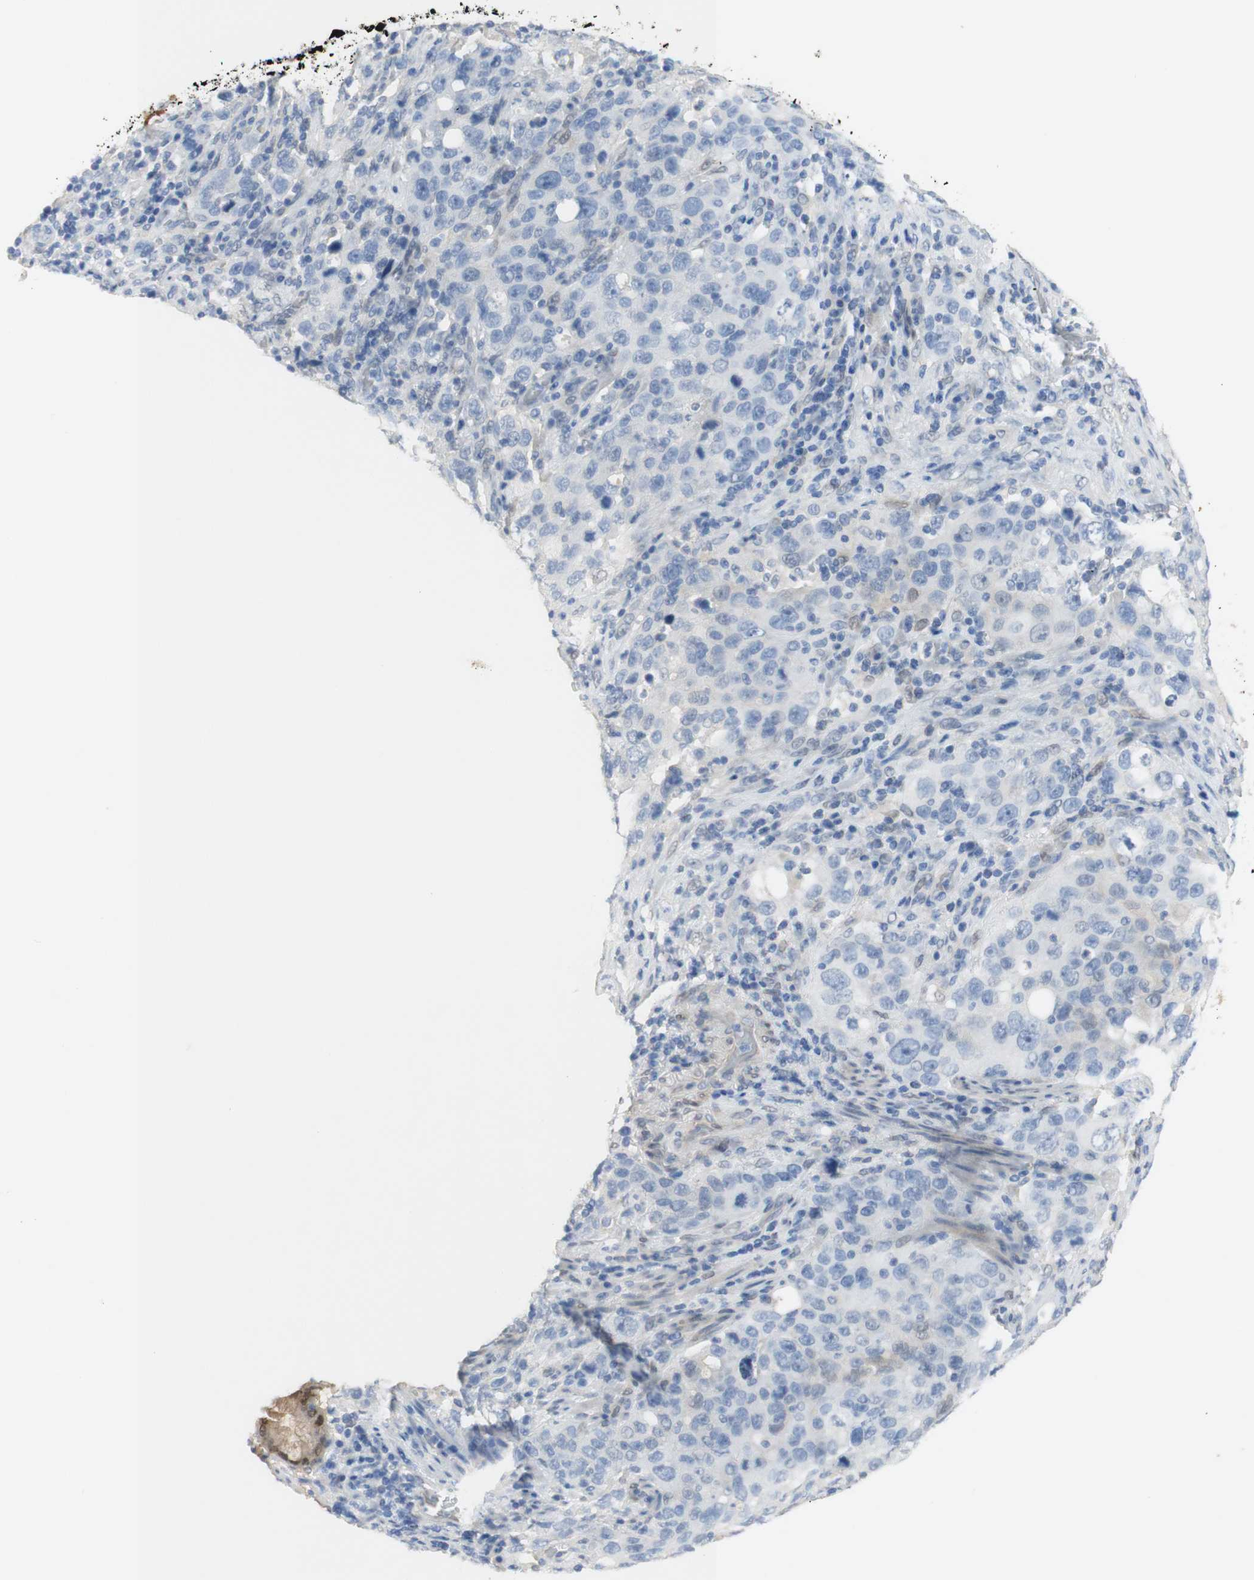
{"staining": {"intensity": "negative", "quantity": "none", "location": "none"}, "tissue": "stomach cancer", "cell_type": "Tumor cells", "image_type": "cancer", "snomed": [{"axis": "morphology", "description": "Normal tissue, NOS"}, {"axis": "morphology", "description": "Adenocarcinoma, NOS"}, {"axis": "topography", "description": "Stomach"}], "caption": "Human adenocarcinoma (stomach) stained for a protein using immunohistochemistry (IHC) displays no positivity in tumor cells.", "gene": "SELENBP1", "patient": {"sex": "male", "age": 48}}